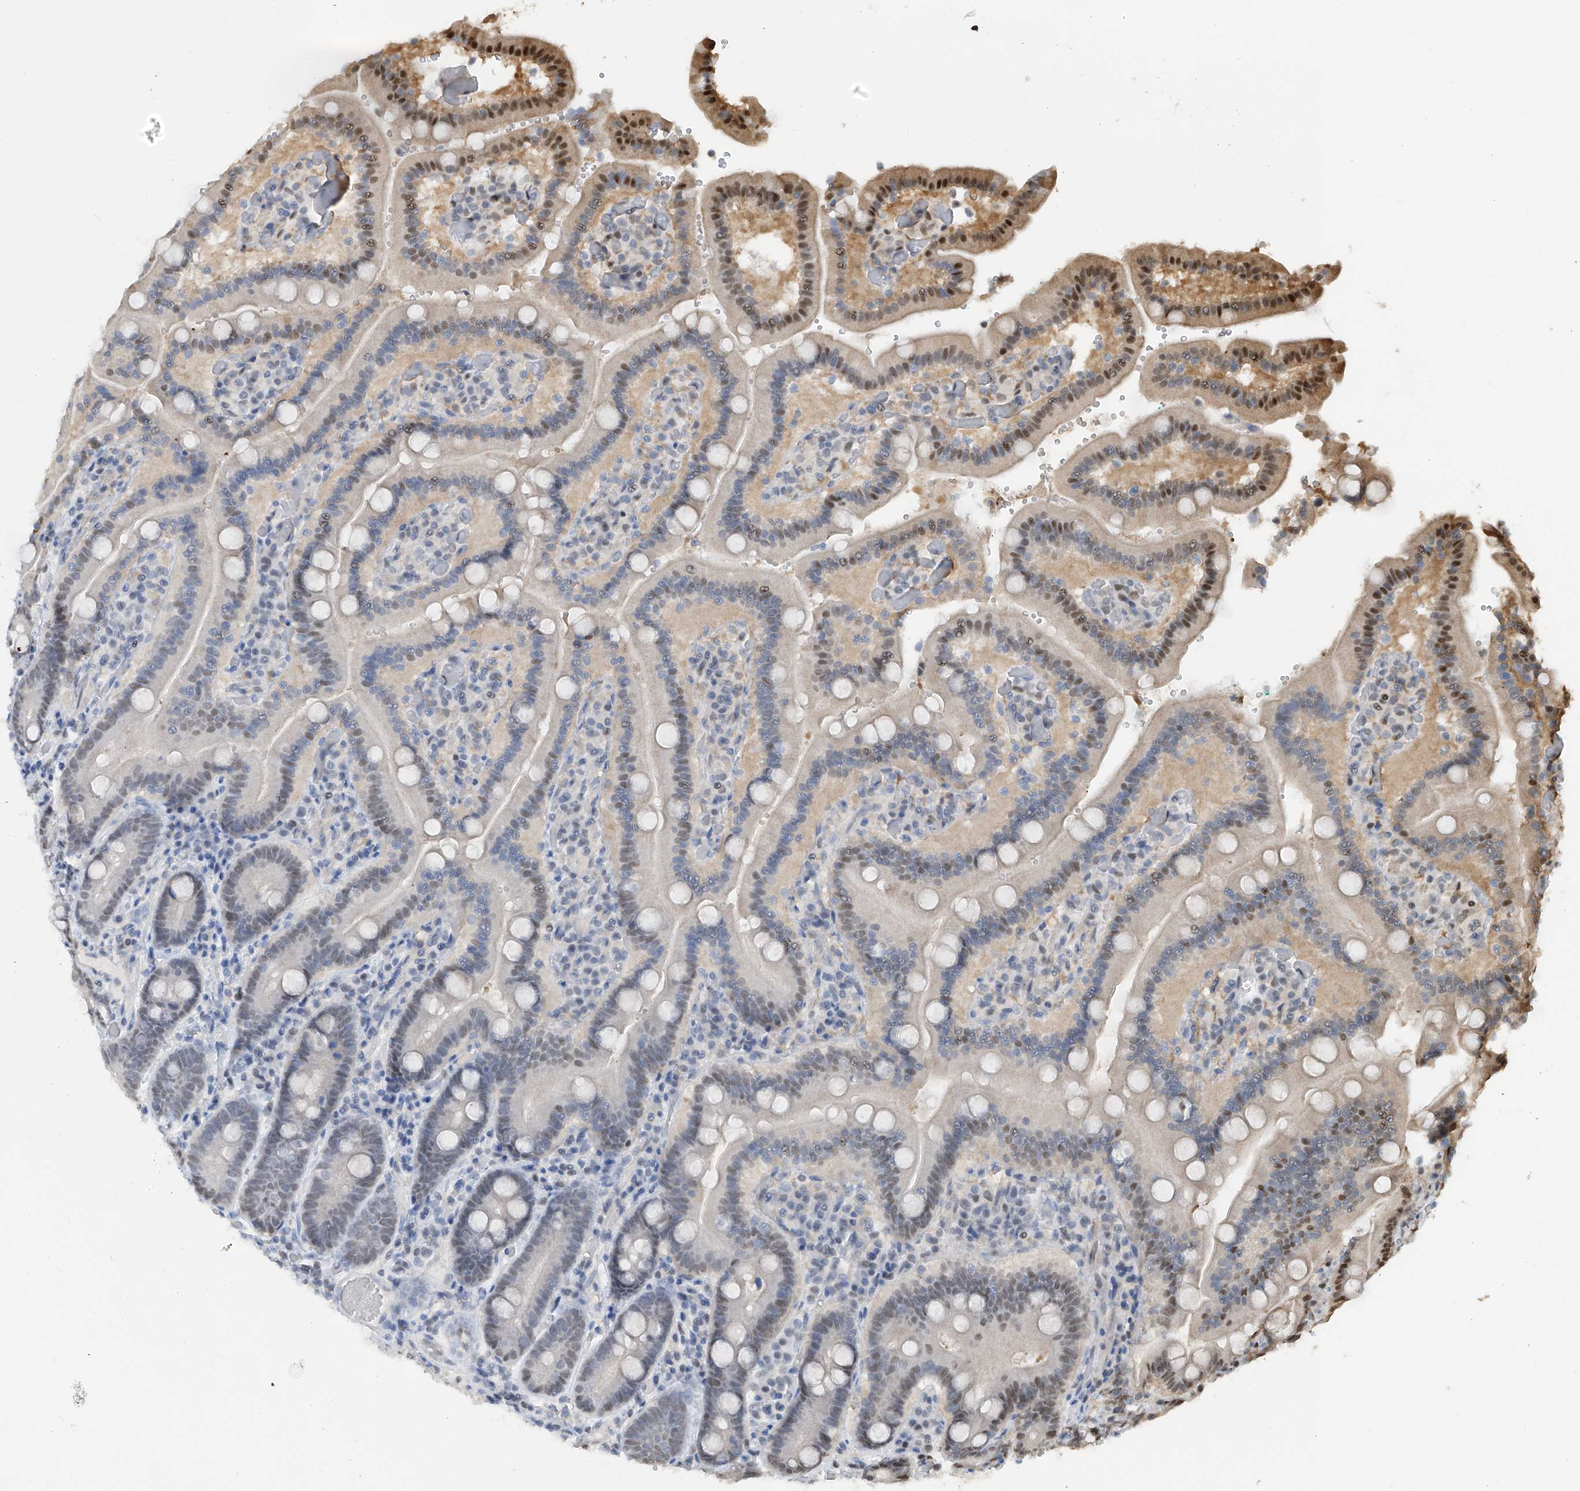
{"staining": {"intensity": "moderate", "quantity": "<25%", "location": "nuclear"}, "tissue": "duodenum", "cell_type": "Glandular cells", "image_type": "normal", "snomed": [{"axis": "morphology", "description": "Normal tissue, NOS"}, {"axis": "topography", "description": "Duodenum"}], "caption": "Immunohistochemistry (DAB (3,3'-diaminobenzidine)) staining of unremarkable duodenum exhibits moderate nuclear protein staining in about <25% of glandular cells.", "gene": "PMM1", "patient": {"sex": "female", "age": 62}}